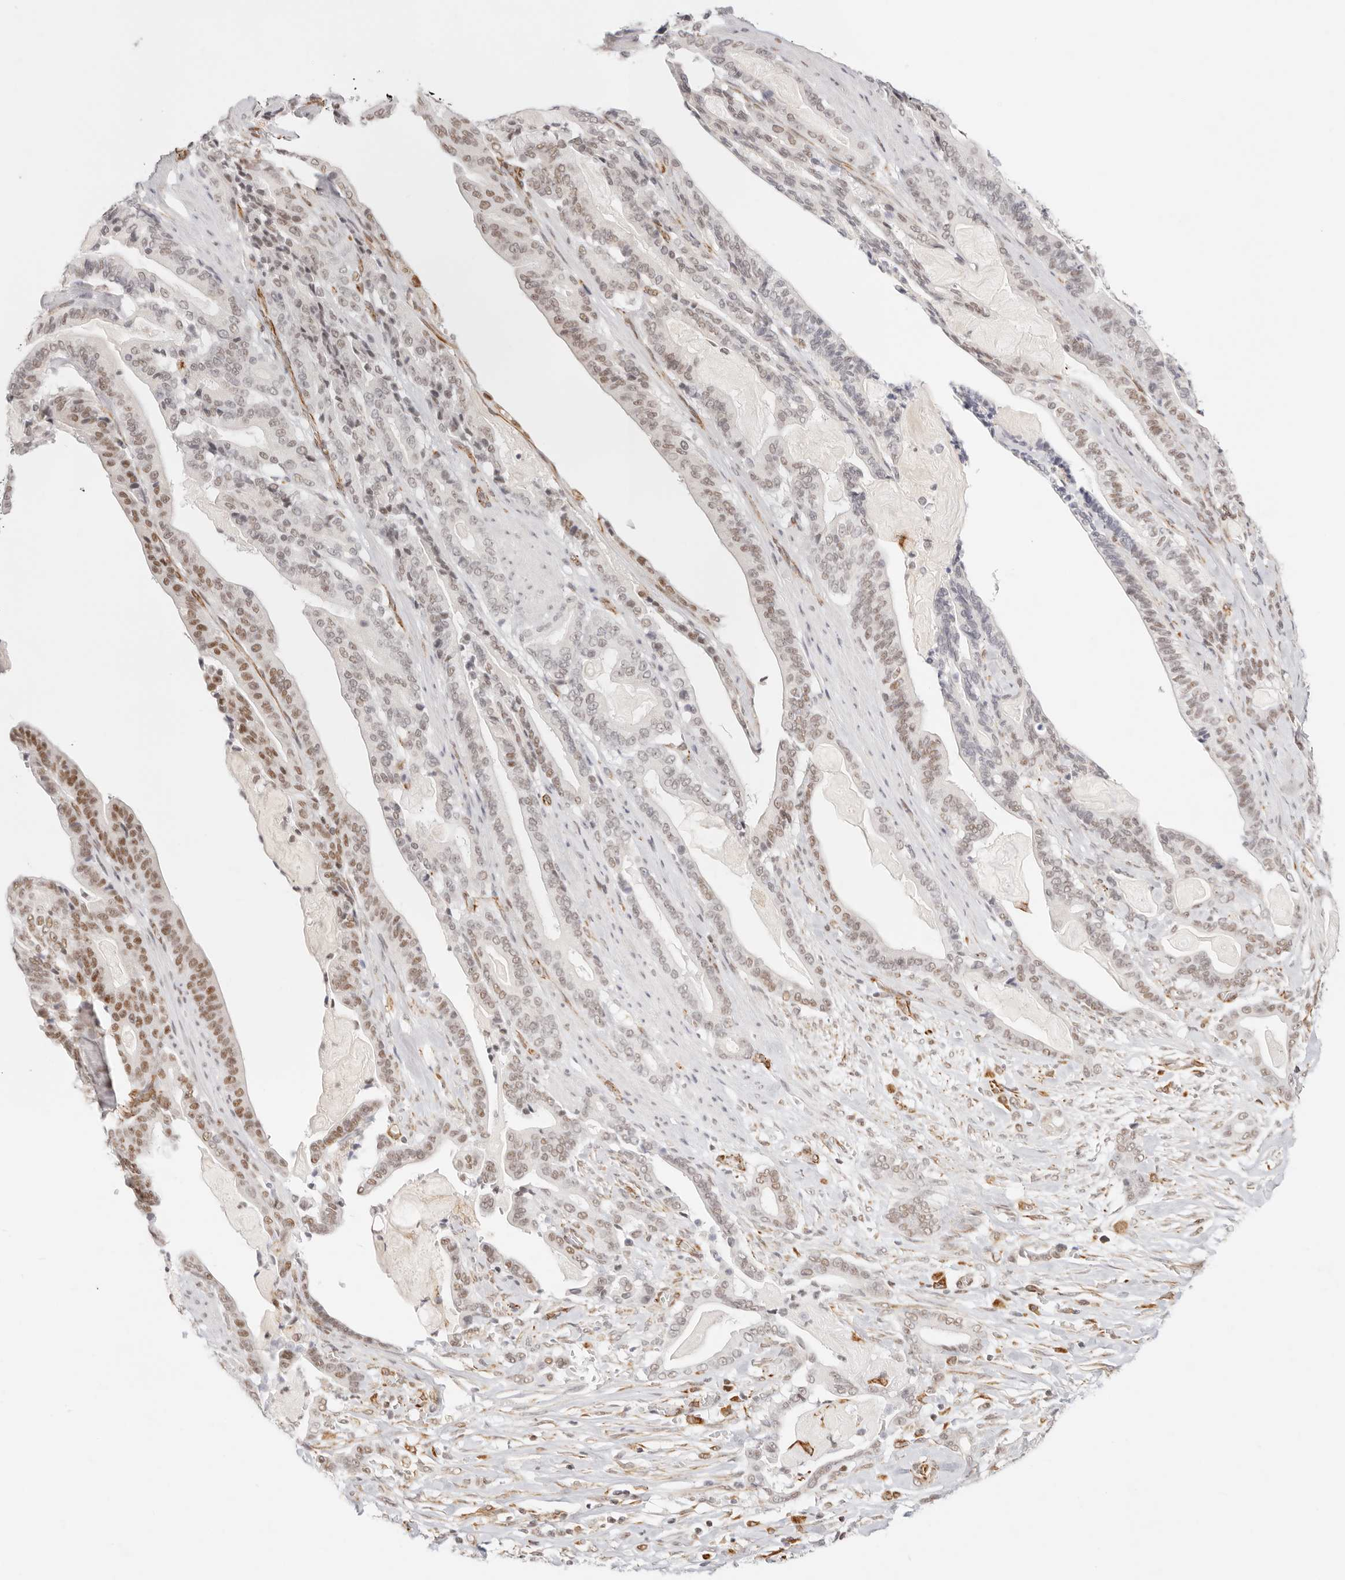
{"staining": {"intensity": "moderate", "quantity": "25%-75%", "location": "nuclear"}, "tissue": "pancreatic cancer", "cell_type": "Tumor cells", "image_type": "cancer", "snomed": [{"axis": "morphology", "description": "Adenocarcinoma, NOS"}, {"axis": "topography", "description": "Pancreas"}], "caption": "Immunohistochemical staining of pancreatic cancer shows medium levels of moderate nuclear protein expression in about 25%-75% of tumor cells.", "gene": "ZC3H11A", "patient": {"sex": "male", "age": 63}}